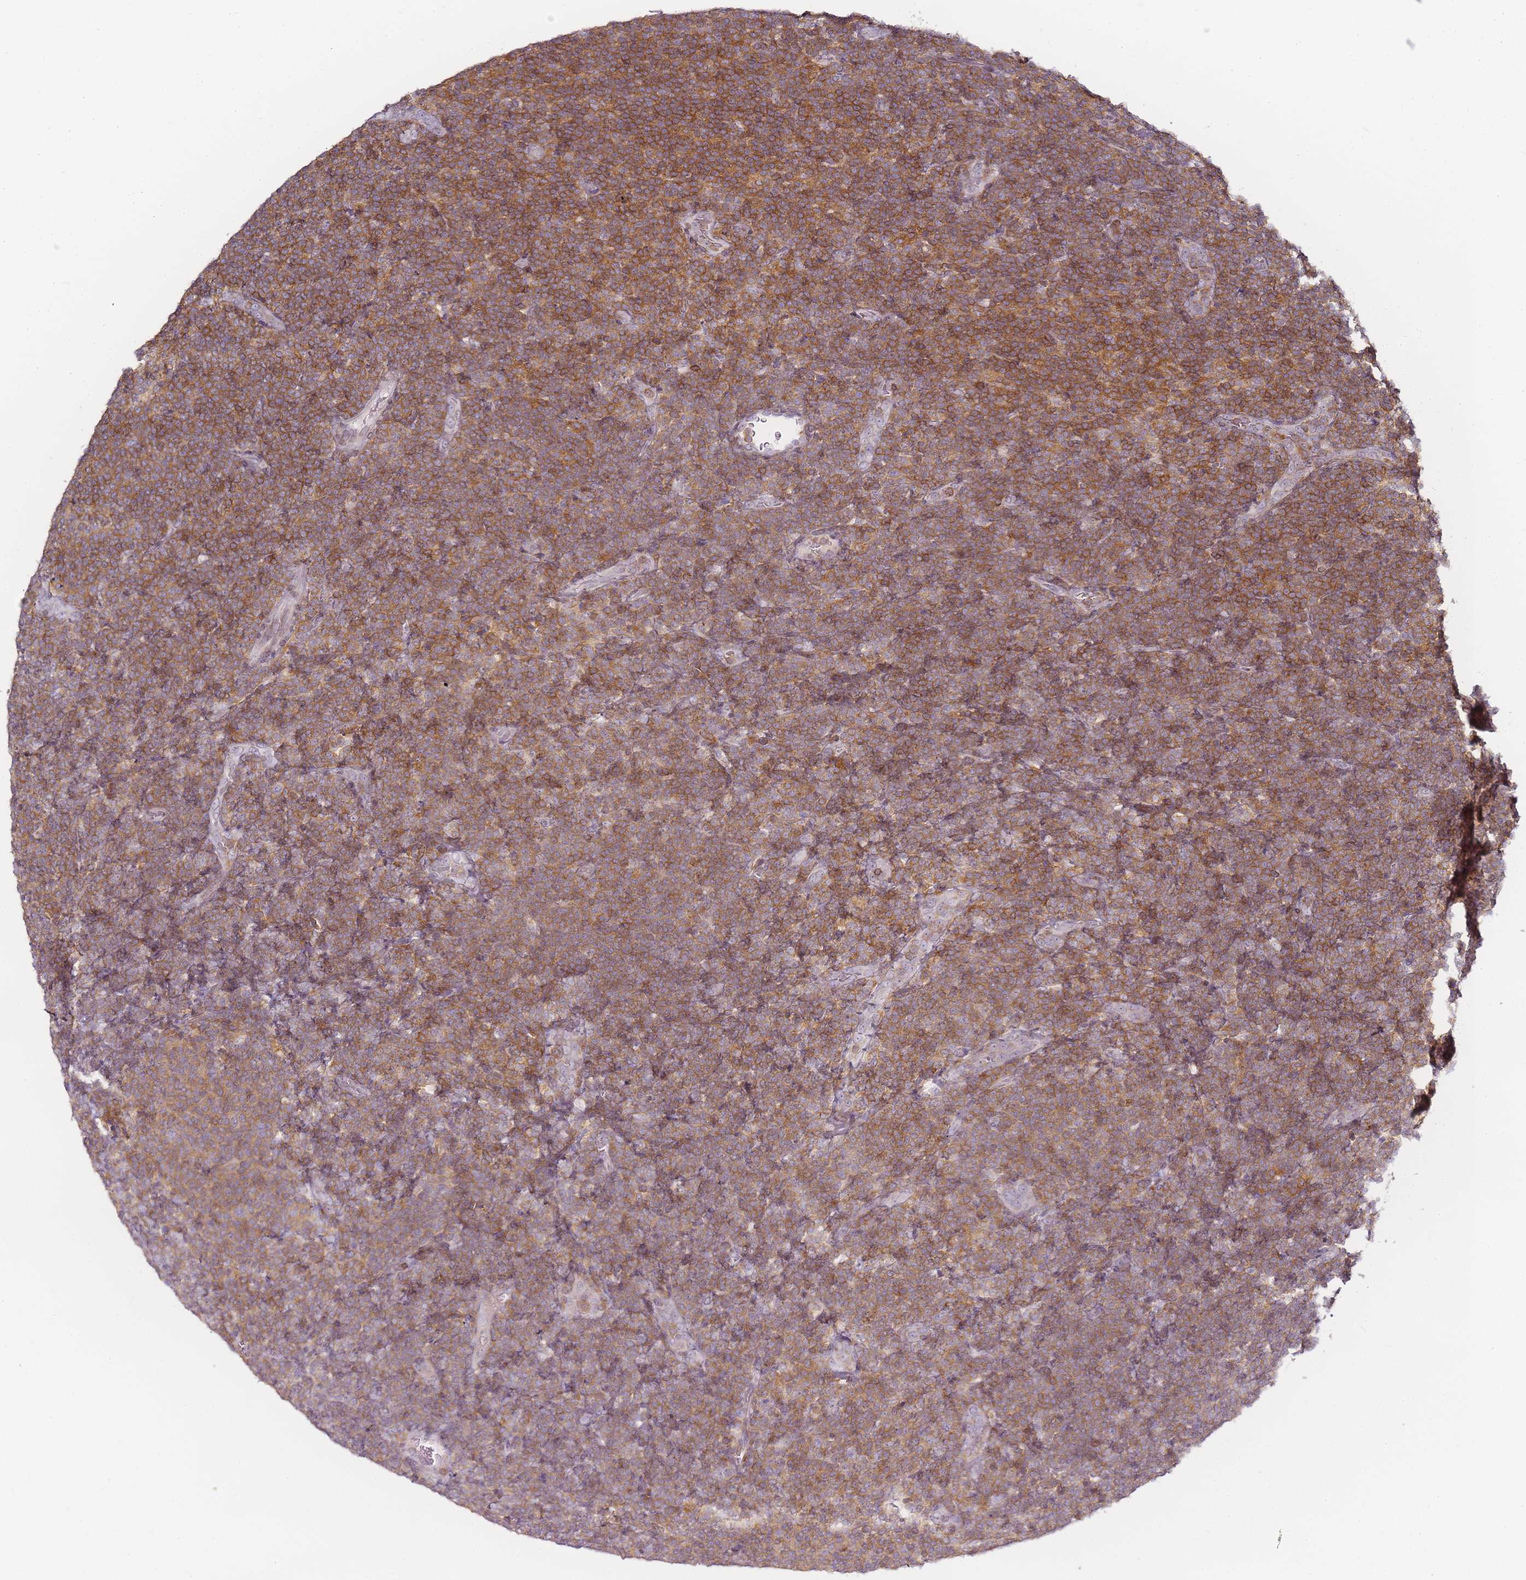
{"staining": {"intensity": "moderate", "quantity": ">75%", "location": "cytoplasmic/membranous"}, "tissue": "lymphoma", "cell_type": "Tumor cells", "image_type": "cancer", "snomed": [{"axis": "morphology", "description": "Malignant lymphoma, non-Hodgkin's type, Low grade"}, {"axis": "topography", "description": "Lymph node"}], "caption": "Immunohistochemistry micrograph of neoplastic tissue: human malignant lymphoma, non-Hodgkin's type (low-grade) stained using immunohistochemistry demonstrates medium levels of moderate protein expression localized specifically in the cytoplasmic/membranous of tumor cells, appearing as a cytoplasmic/membranous brown color.", "gene": "JAKMIP1", "patient": {"sex": "male", "age": 66}}